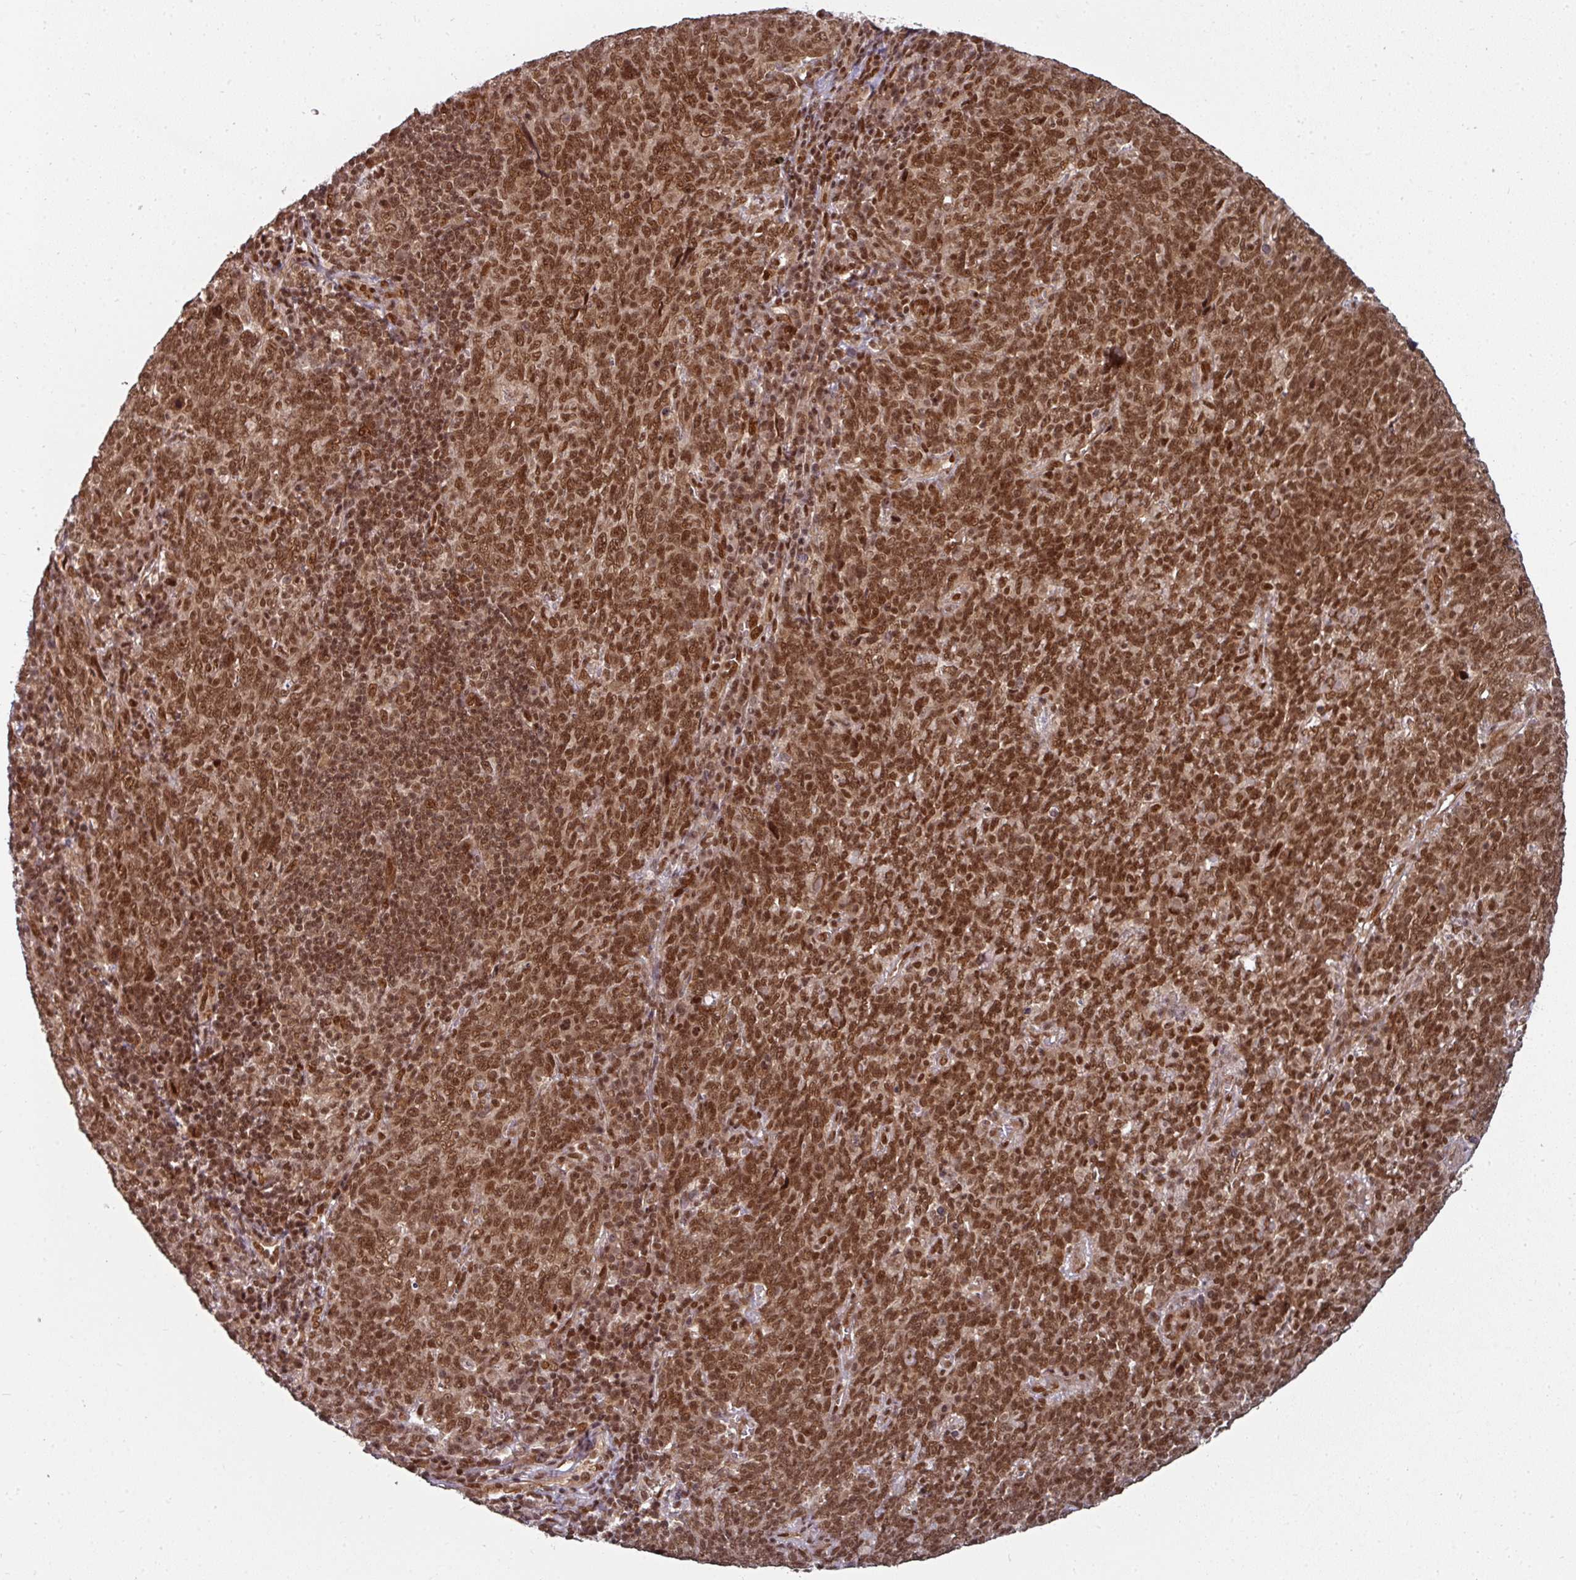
{"staining": {"intensity": "strong", "quantity": ">75%", "location": "nuclear"}, "tissue": "lung cancer", "cell_type": "Tumor cells", "image_type": "cancer", "snomed": [{"axis": "morphology", "description": "Squamous cell carcinoma, NOS"}, {"axis": "topography", "description": "Lung"}], "caption": "DAB immunohistochemical staining of squamous cell carcinoma (lung) reveals strong nuclear protein positivity in about >75% of tumor cells. The protein is shown in brown color, while the nuclei are stained blue.", "gene": "SIK3", "patient": {"sex": "female", "age": 72}}